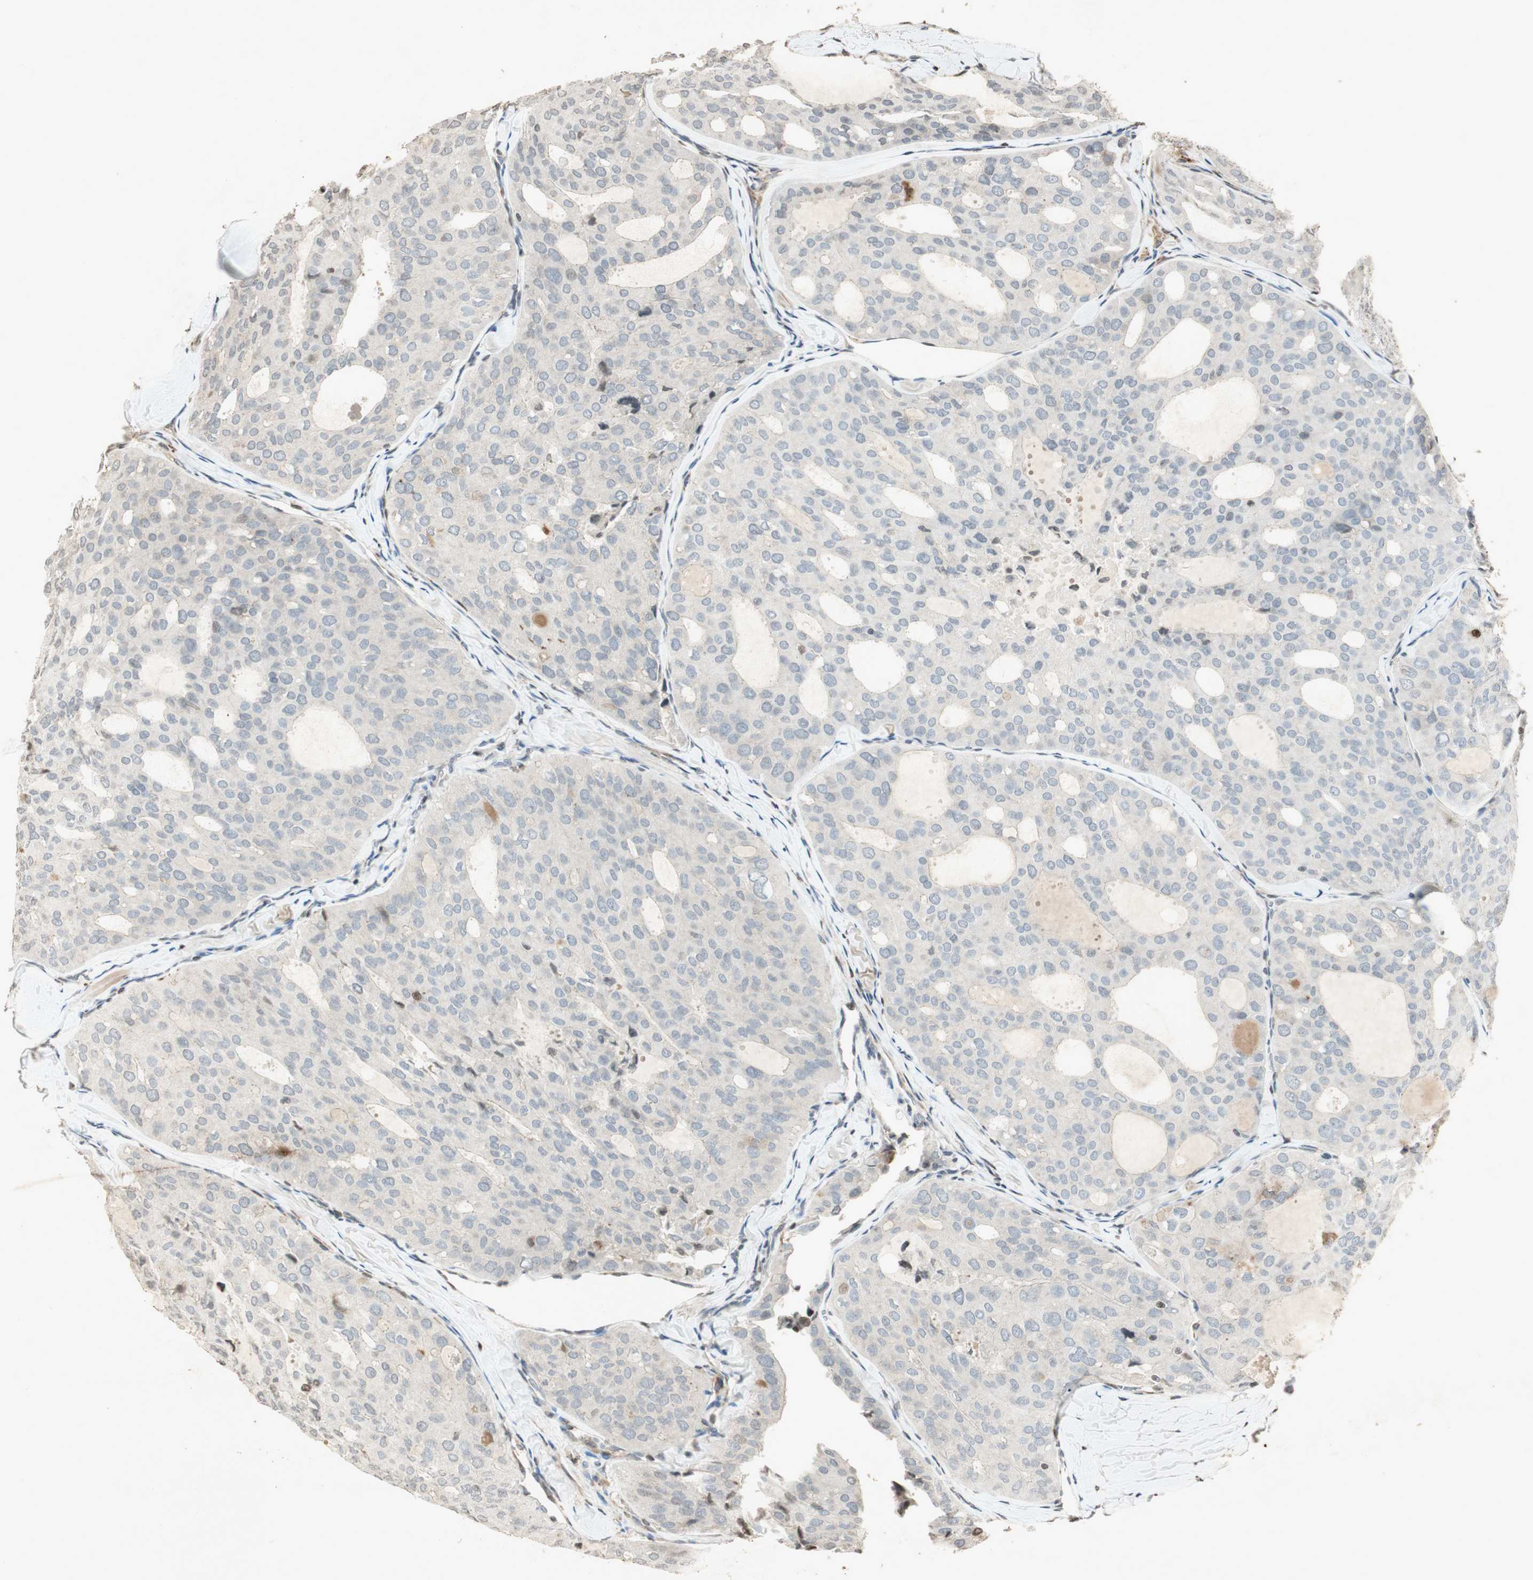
{"staining": {"intensity": "negative", "quantity": "none", "location": "none"}, "tissue": "thyroid cancer", "cell_type": "Tumor cells", "image_type": "cancer", "snomed": [{"axis": "morphology", "description": "Follicular adenoma carcinoma, NOS"}, {"axis": "topography", "description": "Thyroid gland"}], "caption": "DAB (3,3'-diaminobenzidine) immunohistochemical staining of human thyroid follicular adenoma carcinoma displays no significant expression in tumor cells. Nuclei are stained in blue.", "gene": "PRKG1", "patient": {"sex": "male", "age": 75}}